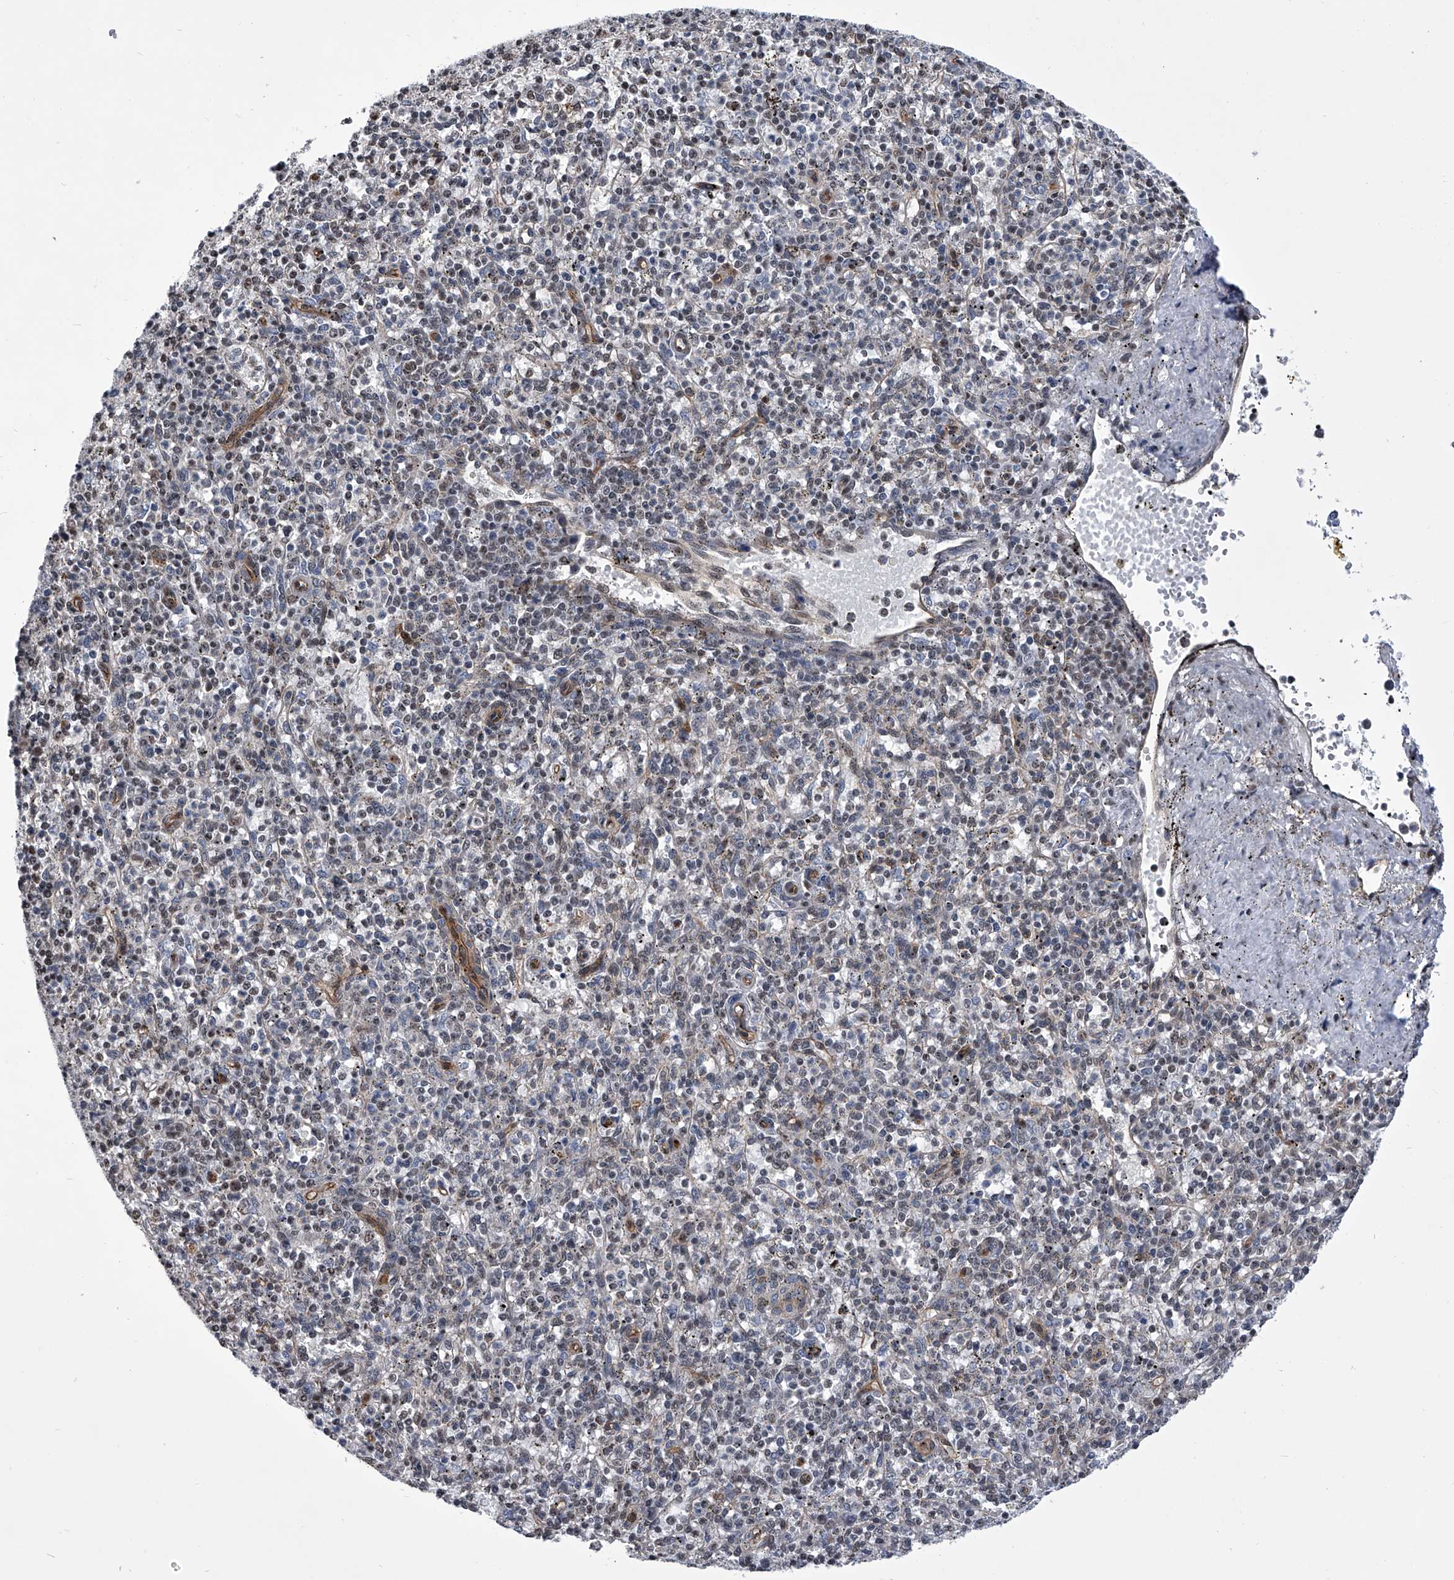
{"staining": {"intensity": "negative", "quantity": "none", "location": "none"}, "tissue": "spleen", "cell_type": "Cells in red pulp", "image_type": "normal", "snomed": [{"axis": "morphology", "description": "Normal tissue, NOS"}, {"axis": "topography", "description": "Spleen"}], "caption": "An IHC image of unremarkable spleen is shown. There is no staining in cells in red pulp of spleen.", "gene": "ZNF76", "patient": {"sex": "male", "age": 72}}